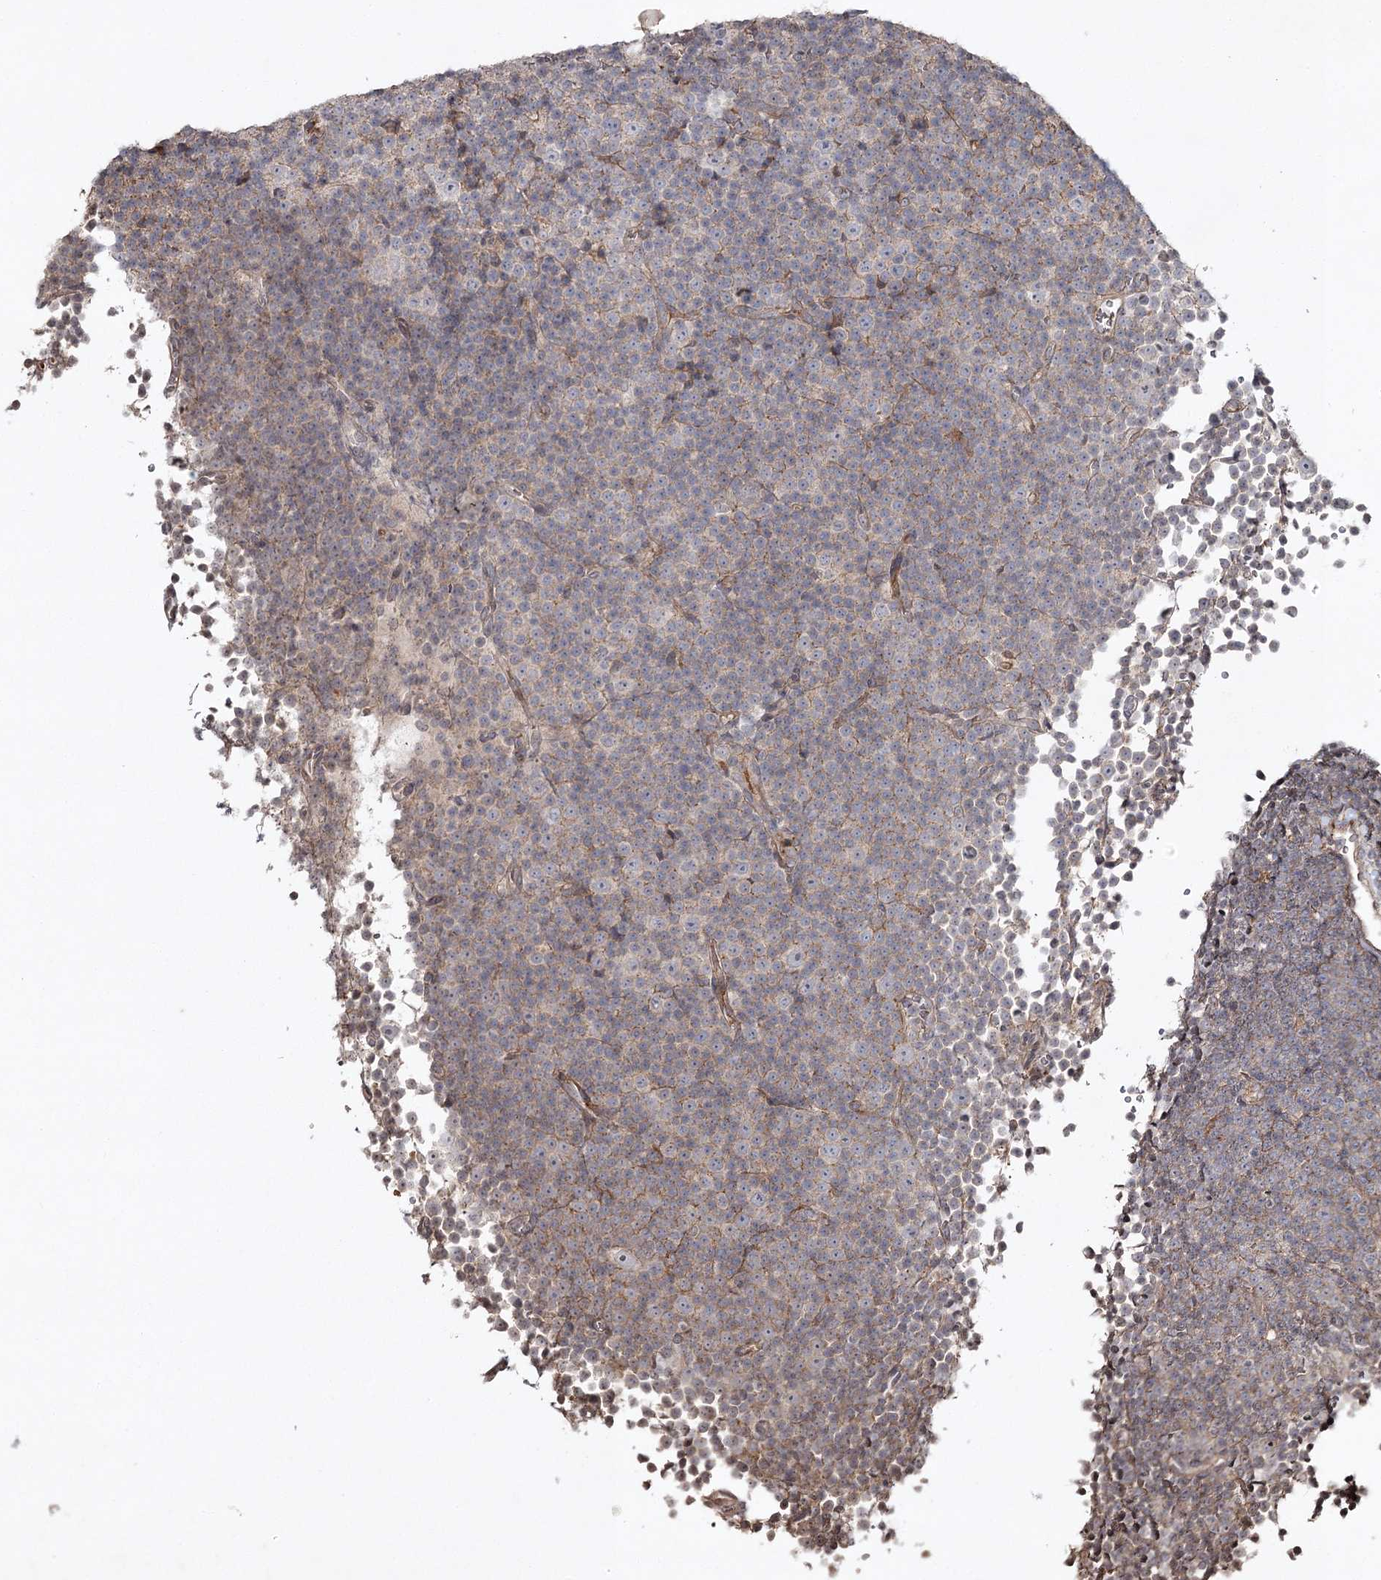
{"staining": {"intensity": "negative", "quantity": "none", "location": "none"}, "tissue": "lymphoma", "cell_type": "Tumor cells", "image_type": "cancer", "snomed": [{"axis": "morphology", "description": "Malignant lymphoma, non-Hodgkin's type, Low grade"}, {"axis": "topography", "description": "Lymph node"}], "caption": "Lymphoma was stained to show a protein in brown. There is no significant expression in tumor cells.", "gene": "CYP2B6", "patient": {"sex": "female", "age": 67}}